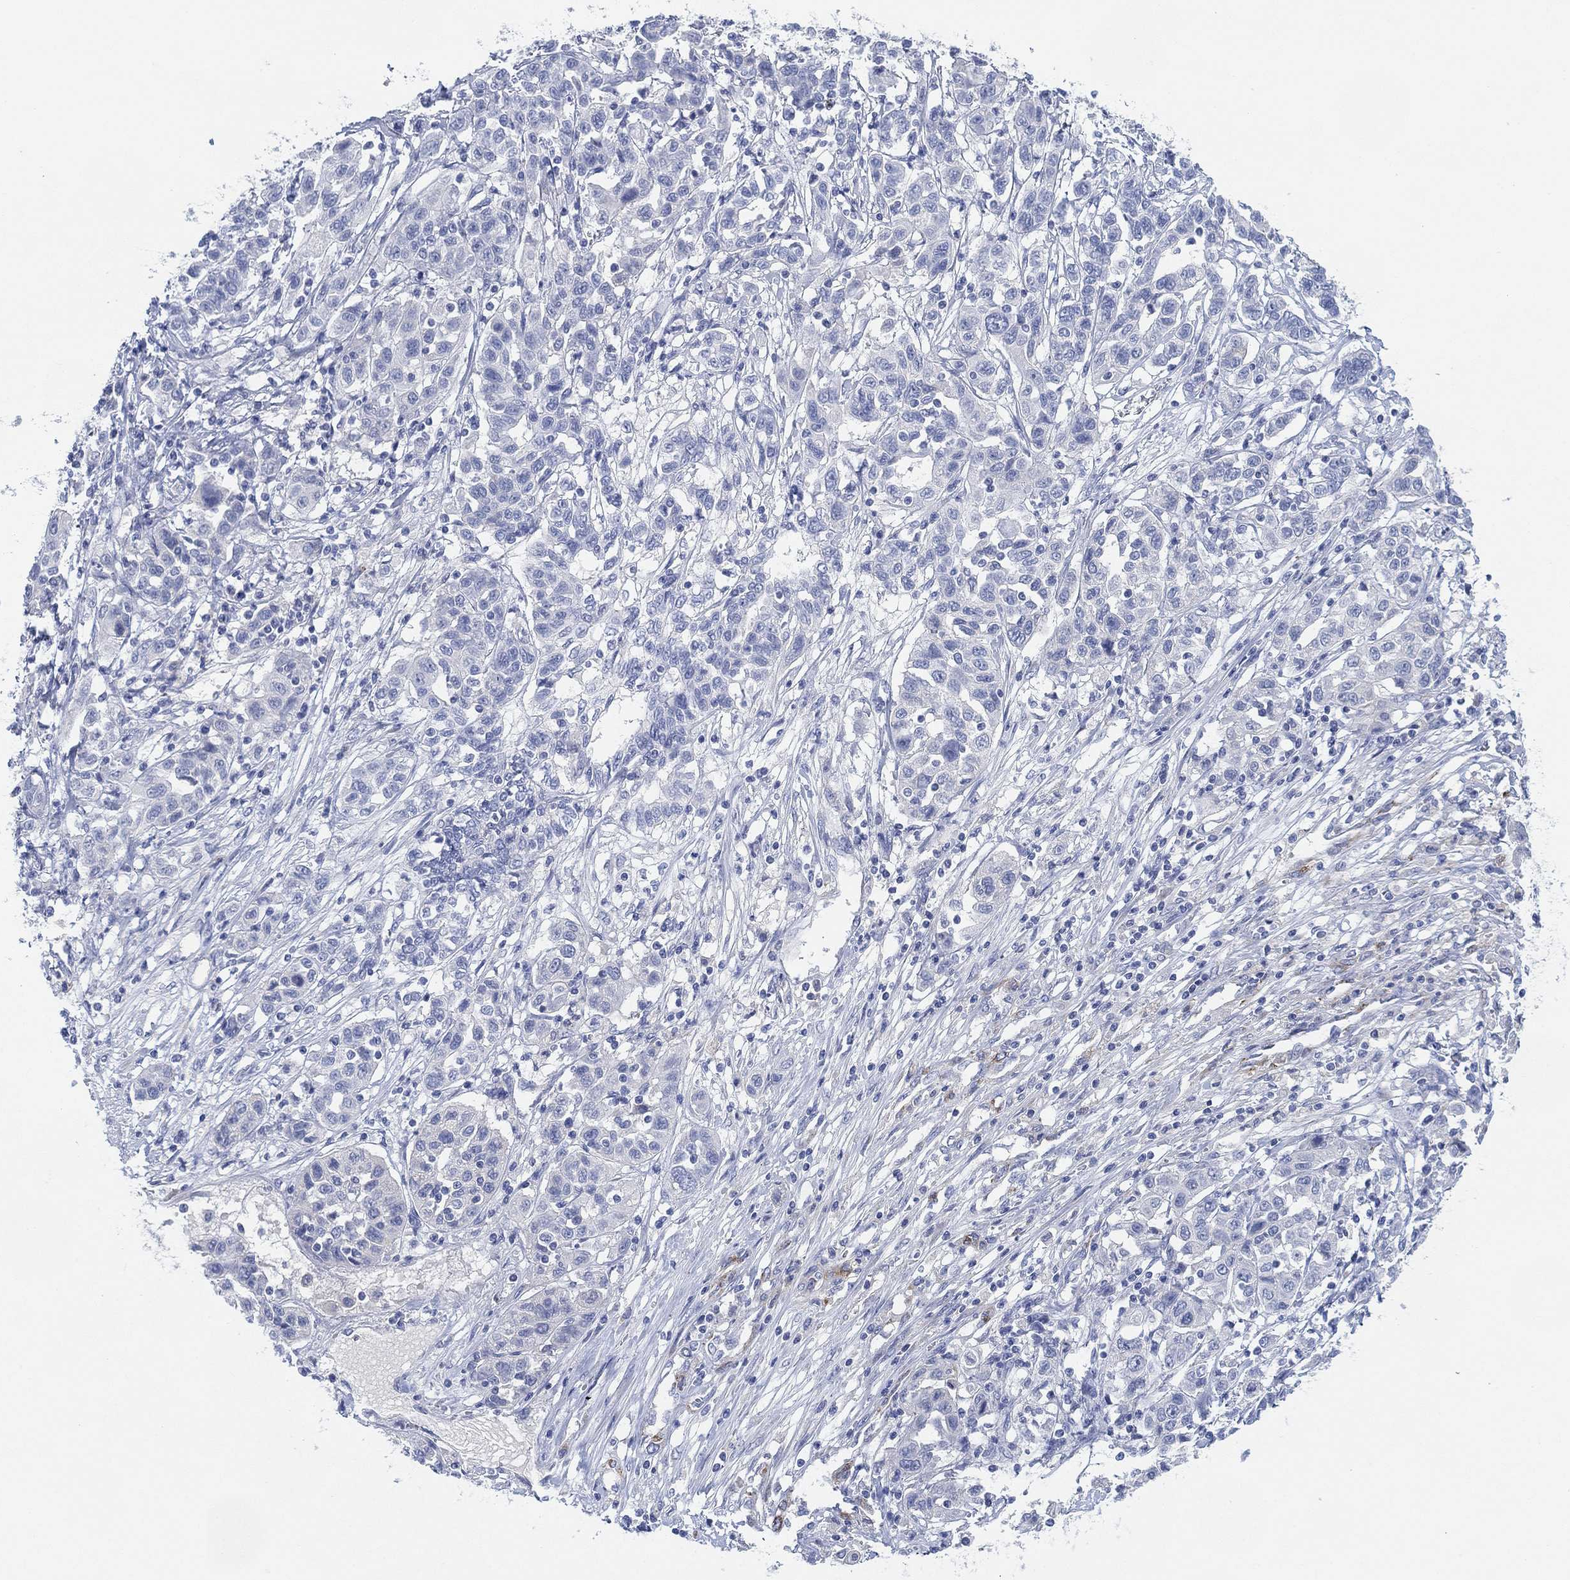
{"staining": {"intensity": "negative", "quantity": "none", "location": "none"}, "tissue": "liver cancer", "cell_type": "Tumor cells", "image_type": "cancer", "snomed": [{"axis": "morphology", "description": "Adenocarcinoma, NOS"}, {"axis": "morphology", "description": "Cholangiocarcinoma"}, {"axis": "topography", "description": "Liver"}], "caption": "High magnification brightfield microscopy of liver cancer (adenocarcinoma) stained with DAB (3,3'-diaminobenzidine) (brown) and counterstained with hematoxylin (blue): tumor cells show no significant staining.", "gene": "ADAD2", "patient": {"sex": "male", "age": 64}}